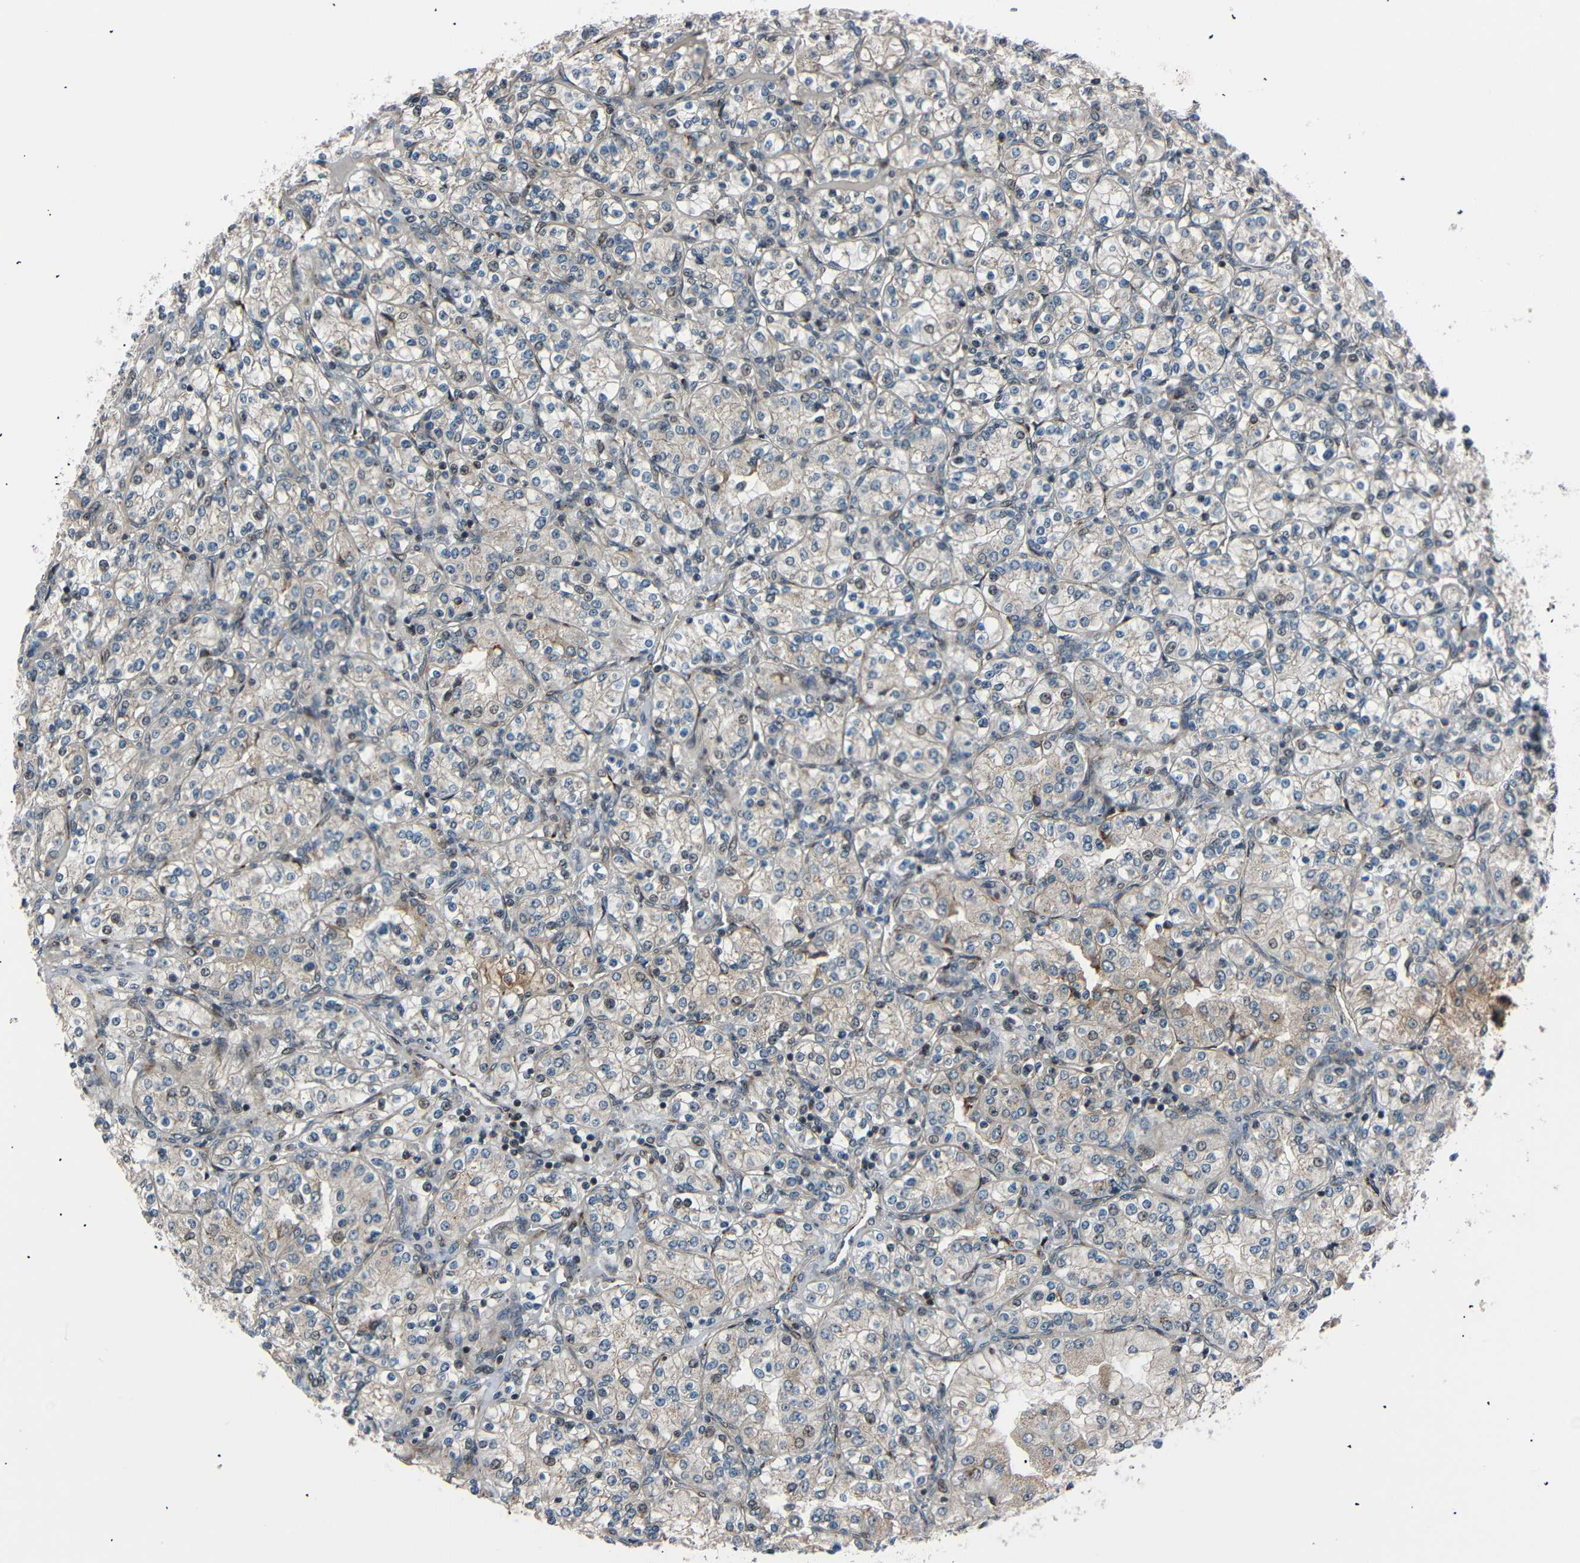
{"staining": {"intensity": "weak", "quantity": ">75%", "location": "cytoplasmic/membranous,nuclear"}, "tissue": "renal cancer", "cell_type": "Tumor cells", "image_type": "cancer", "snomed": [{"axis": "morphology", "description": "Adenocarcinoma, NOS"}, {"axis": "topography", "description": "Kidney"}], "caption": "Renal cancer (adenocarcinoma) tissue displays weak cytoplasmic/membranous and nuclear staining in about >75% of tumor cells, visualized by immunohistochemistry.", "gene": "AKAP9", "patient": {"sex": "male", "age": 77}}